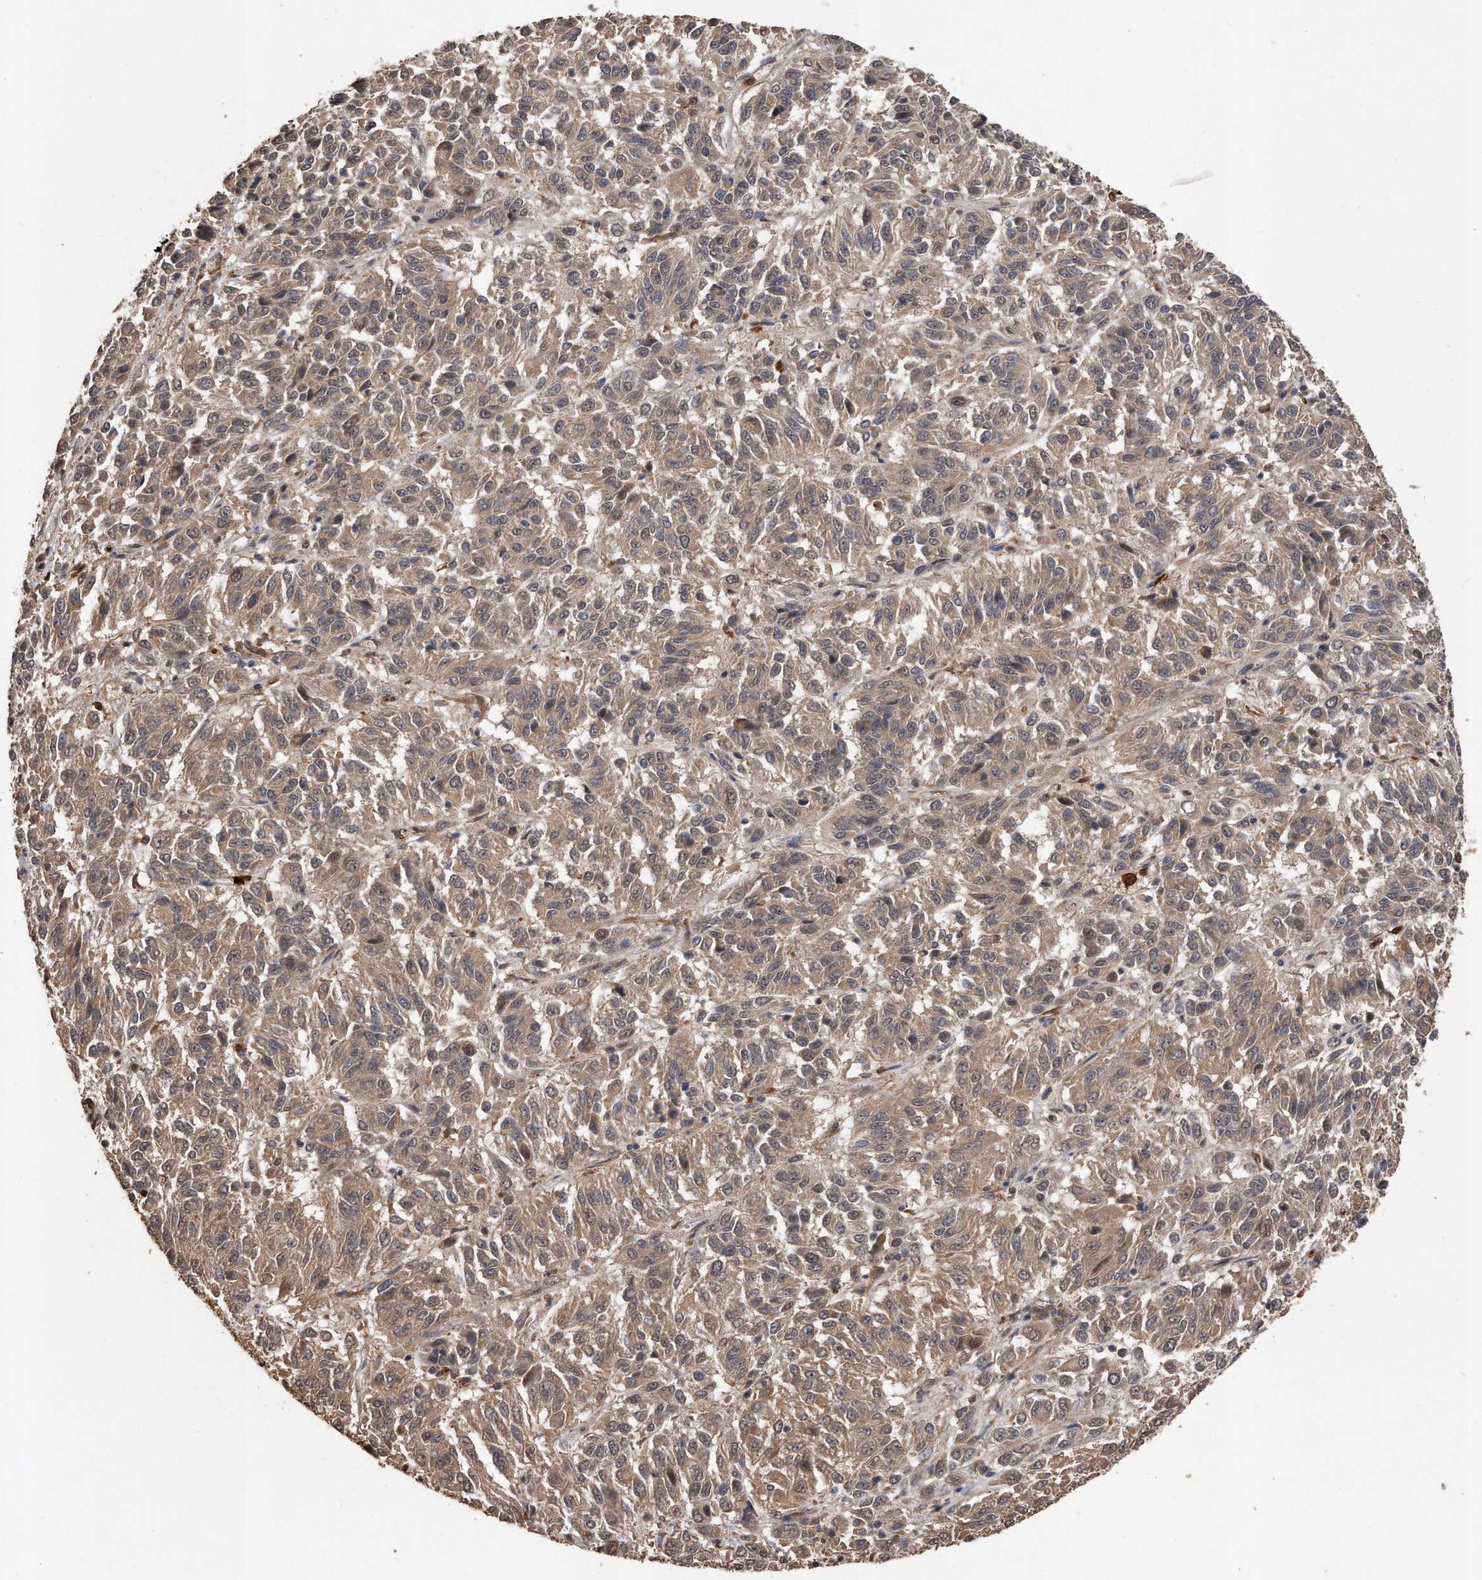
{"staining": {"intensity": "weak", "quantity": ">75%", "location": "cytoplasmic/membranous"}, "tissue": "melanoma", "cell_type": "Tumor cells", "image_type": "cancer", "snomed": [{"axis": "morphology", "description": "Malignant melanoma, Metastatic site"}, {"axis": "topography", "description": "Lung"}], "caption": "Immunohistochemical staining of malignant melanoma (metastatic site) displays low levels of weak cytoplasmic/membranous protein positivity in approximately >75% of tumor cells.", "gene": "PELO", "patient": {"sex": "male", "age": 64}}